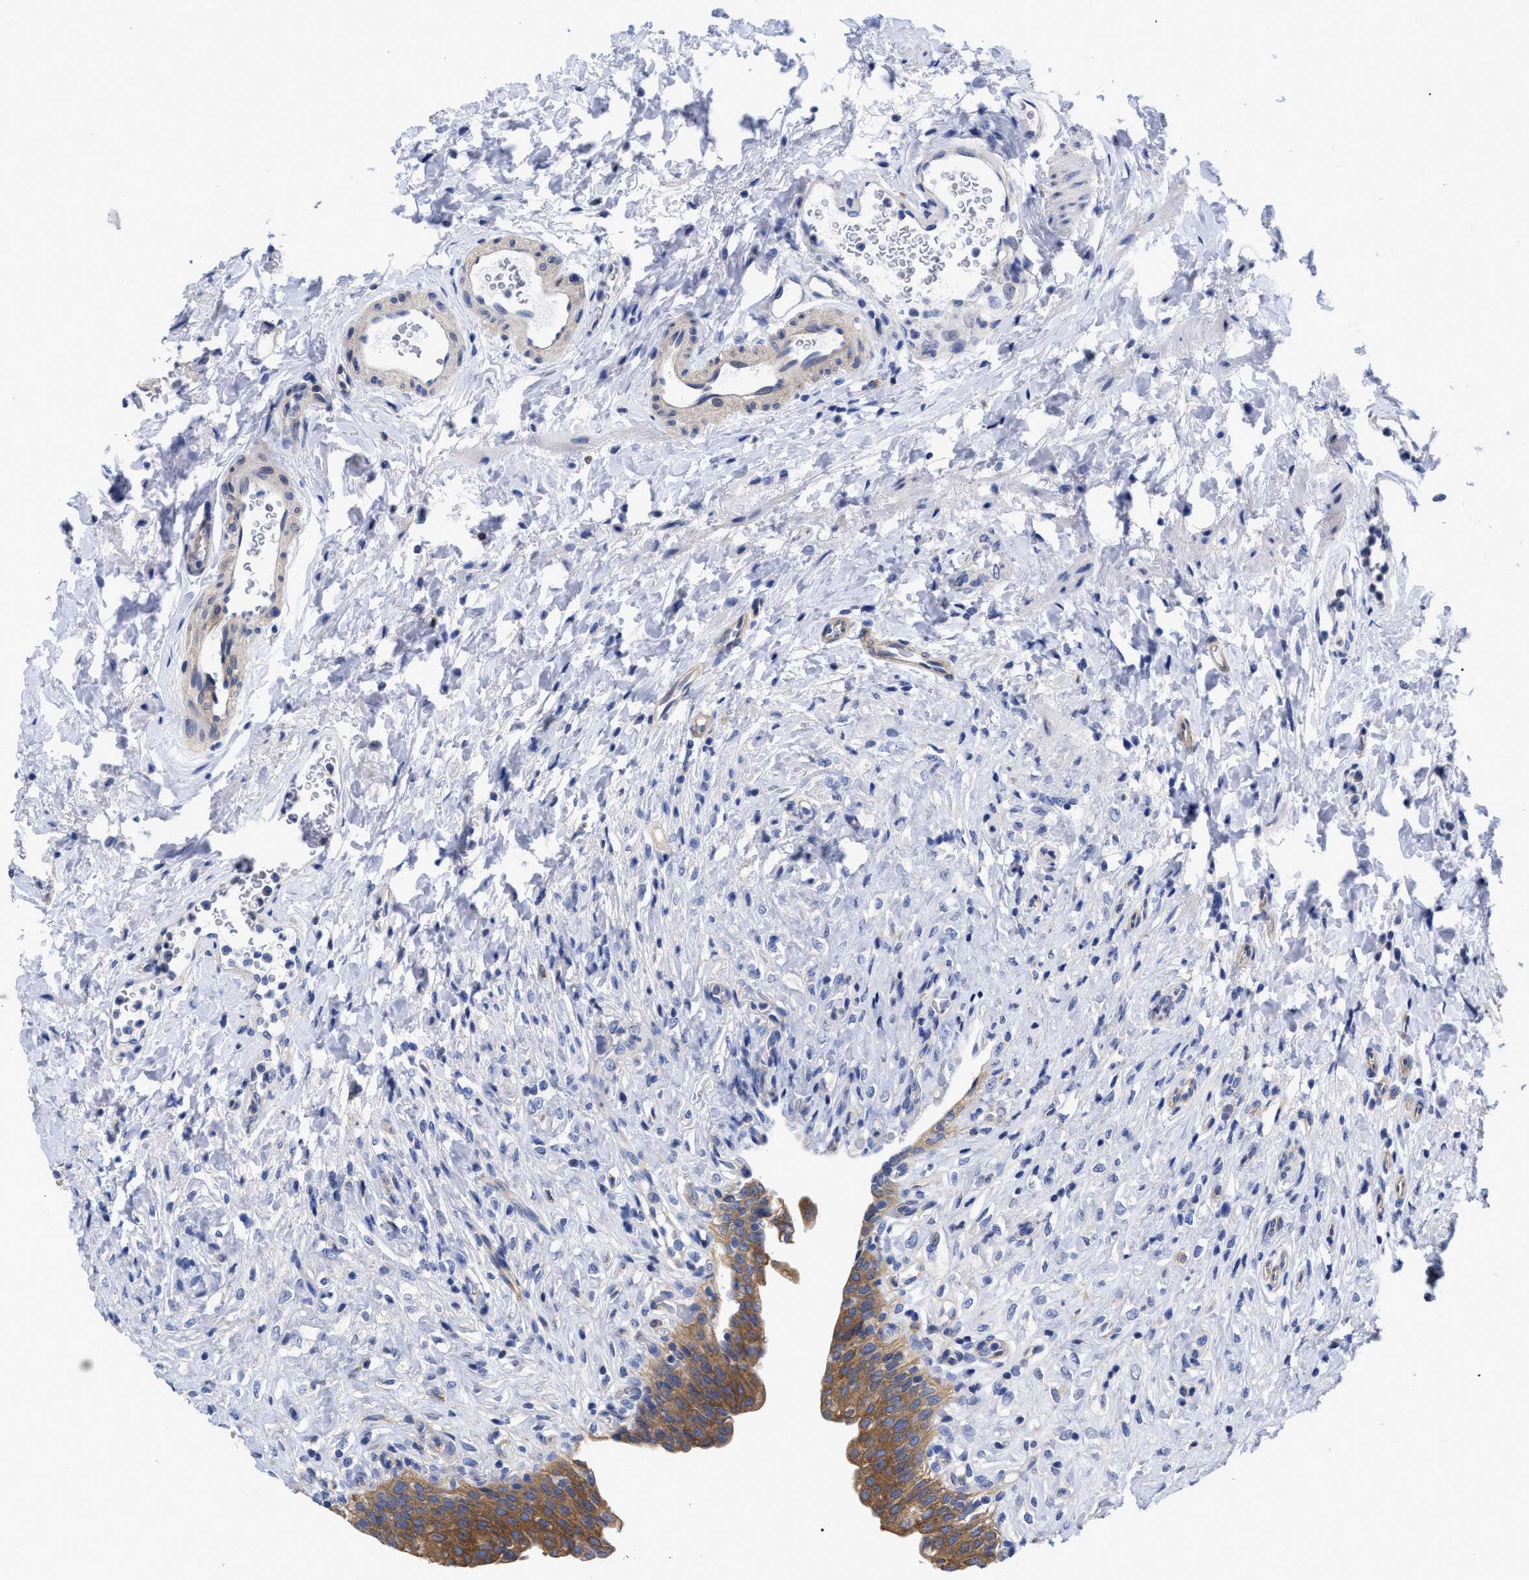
{"staining": {"intensity": "moderate", "quantity": ">75%", "location": "cytoplasmic/membranous"}, "tissue": "urinary bladder", "cell_type": "Urothelial cells", "image_type": "normal", "snomed": [{"axis": "morphology", "description": "Urothelial carcinoma, High grade"}, {"axis": "topography", "description": "Urinary bladder"}], "caption": "A brown stain shows moderate cytoplasmic/membranous expression of a protein in urothelial cells of unremarkable urinary bladder. Immunohistochemistry (ihc) stains the protein in brown and the nuclei are stained blue.", "gene": "IRAG2", "patient": {"sex": "male", "age": 46}}